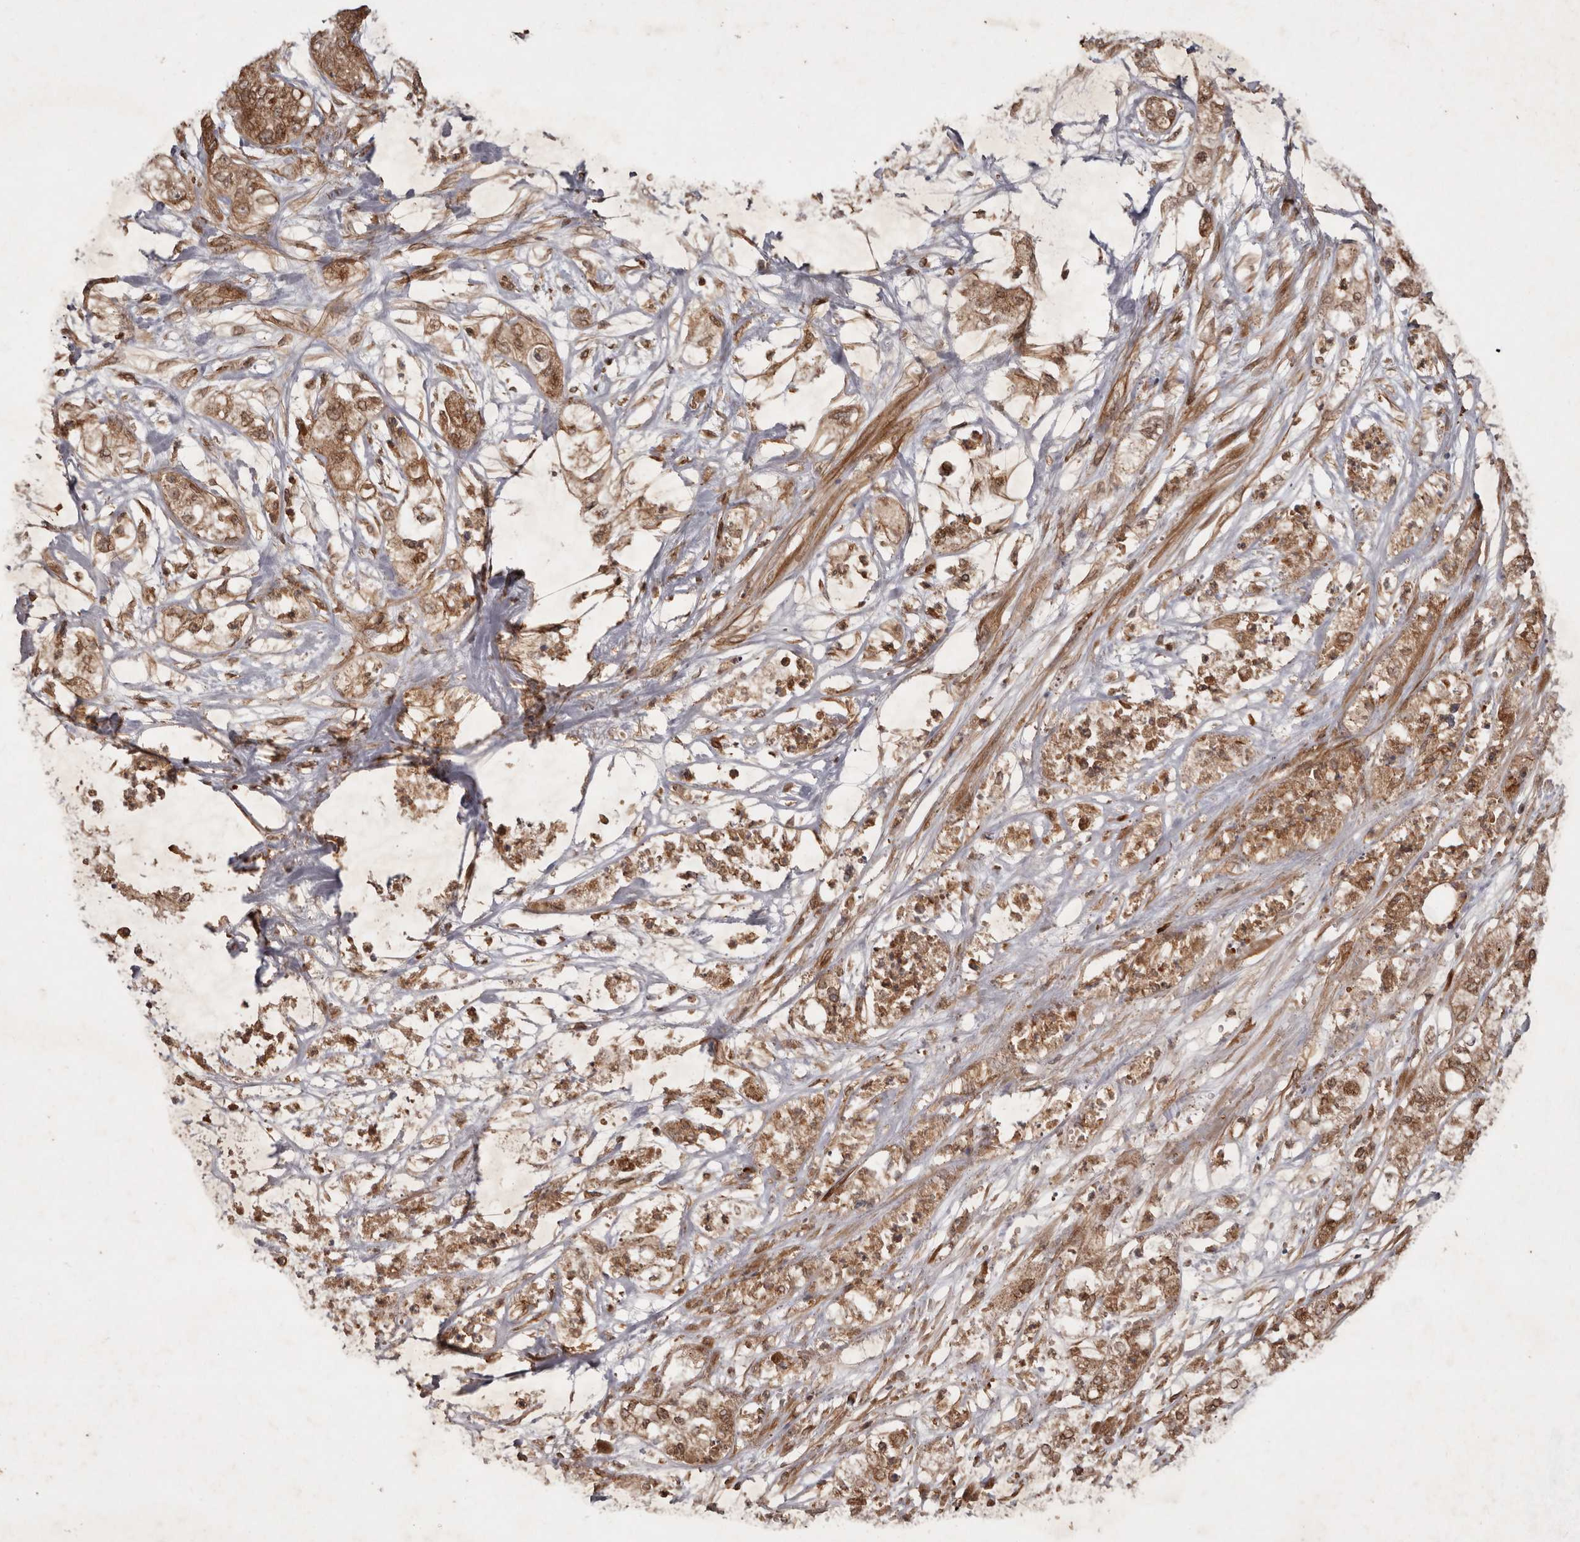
{"staining": {"intensity": "moderate", "quantity": ">75%", "location": "cytoplasmic/membranous"}, "tissue": "pancreatic cancer", "cell_type": "Tumor cells", "image_type": "cancer", "snomed": [{"axis": "morphology", "description": "Adenocarcinoma, NOS"}, {"axis": "topography", "description": "Pancreas"}], "caption": "An image of human adenocarcinoma (pancreatic) stained for a protein shows moderate cytoplasmic/membranous brown staining in tumor cells. The protein of interest is stained brown, and the nuclei are stained in blue (DAB IHC with brightfield microscopy, high magnification).", "gene": "STK36", "patient": {"sex": "female", "age": 78}}